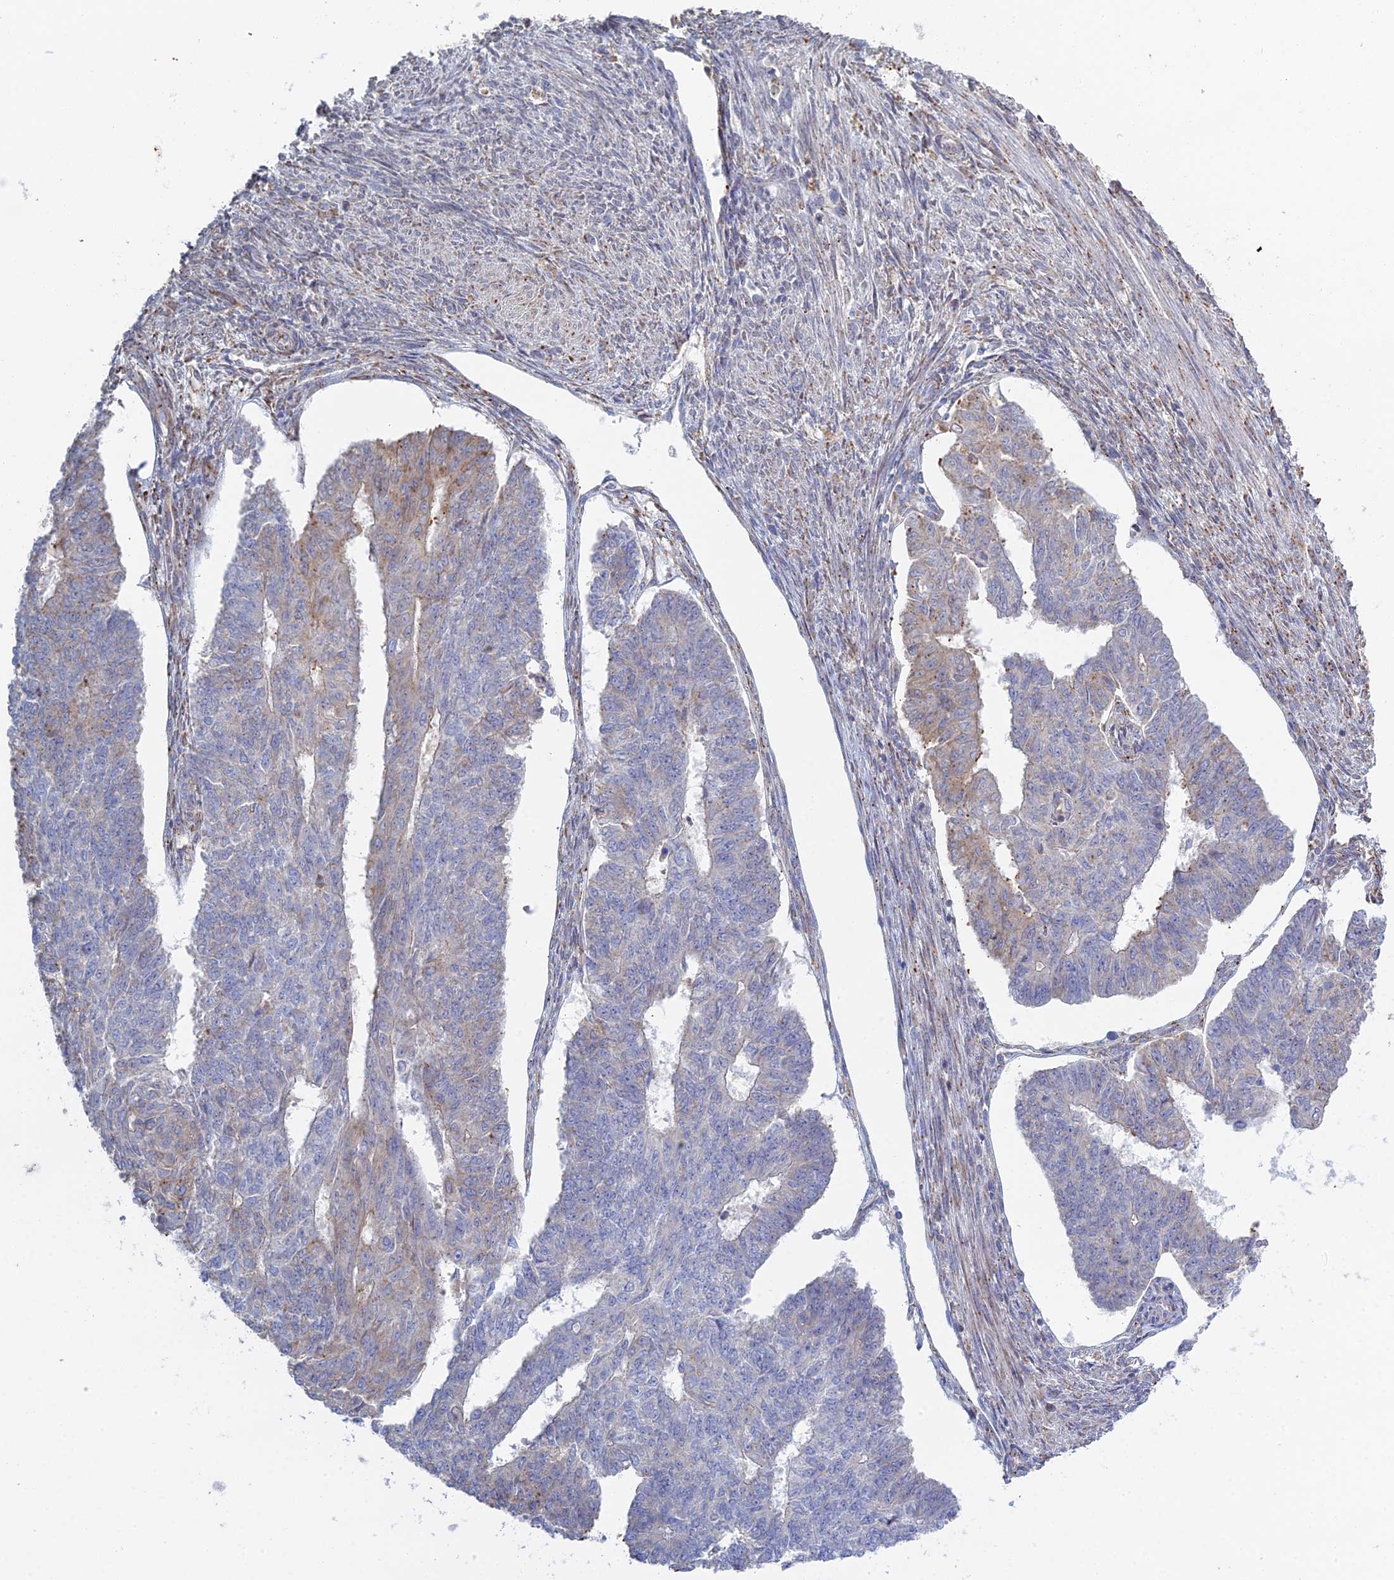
{"staining": {"intensity": "weak", "quantity": "<25%", "location": "cytoplasmic/membranous"}, "tissue": "endometrial cancer", "cell_type": "Tumor cells", "image_type": "cancer", "snomed": [{"axis": "morphology", "description": "Adenocarcinoma, NOS"}, {"axis": "topography", "description": "Endometrium"}], "caption": "High power microscopy photomicrograph of an immunohistochemistry photomicrograph of adenocarcinoma (endometrial), revealing no significant expression in tumor cells.", "gene": "TRAPPC6A", "patient": {"sex": "female", "age": 32}}